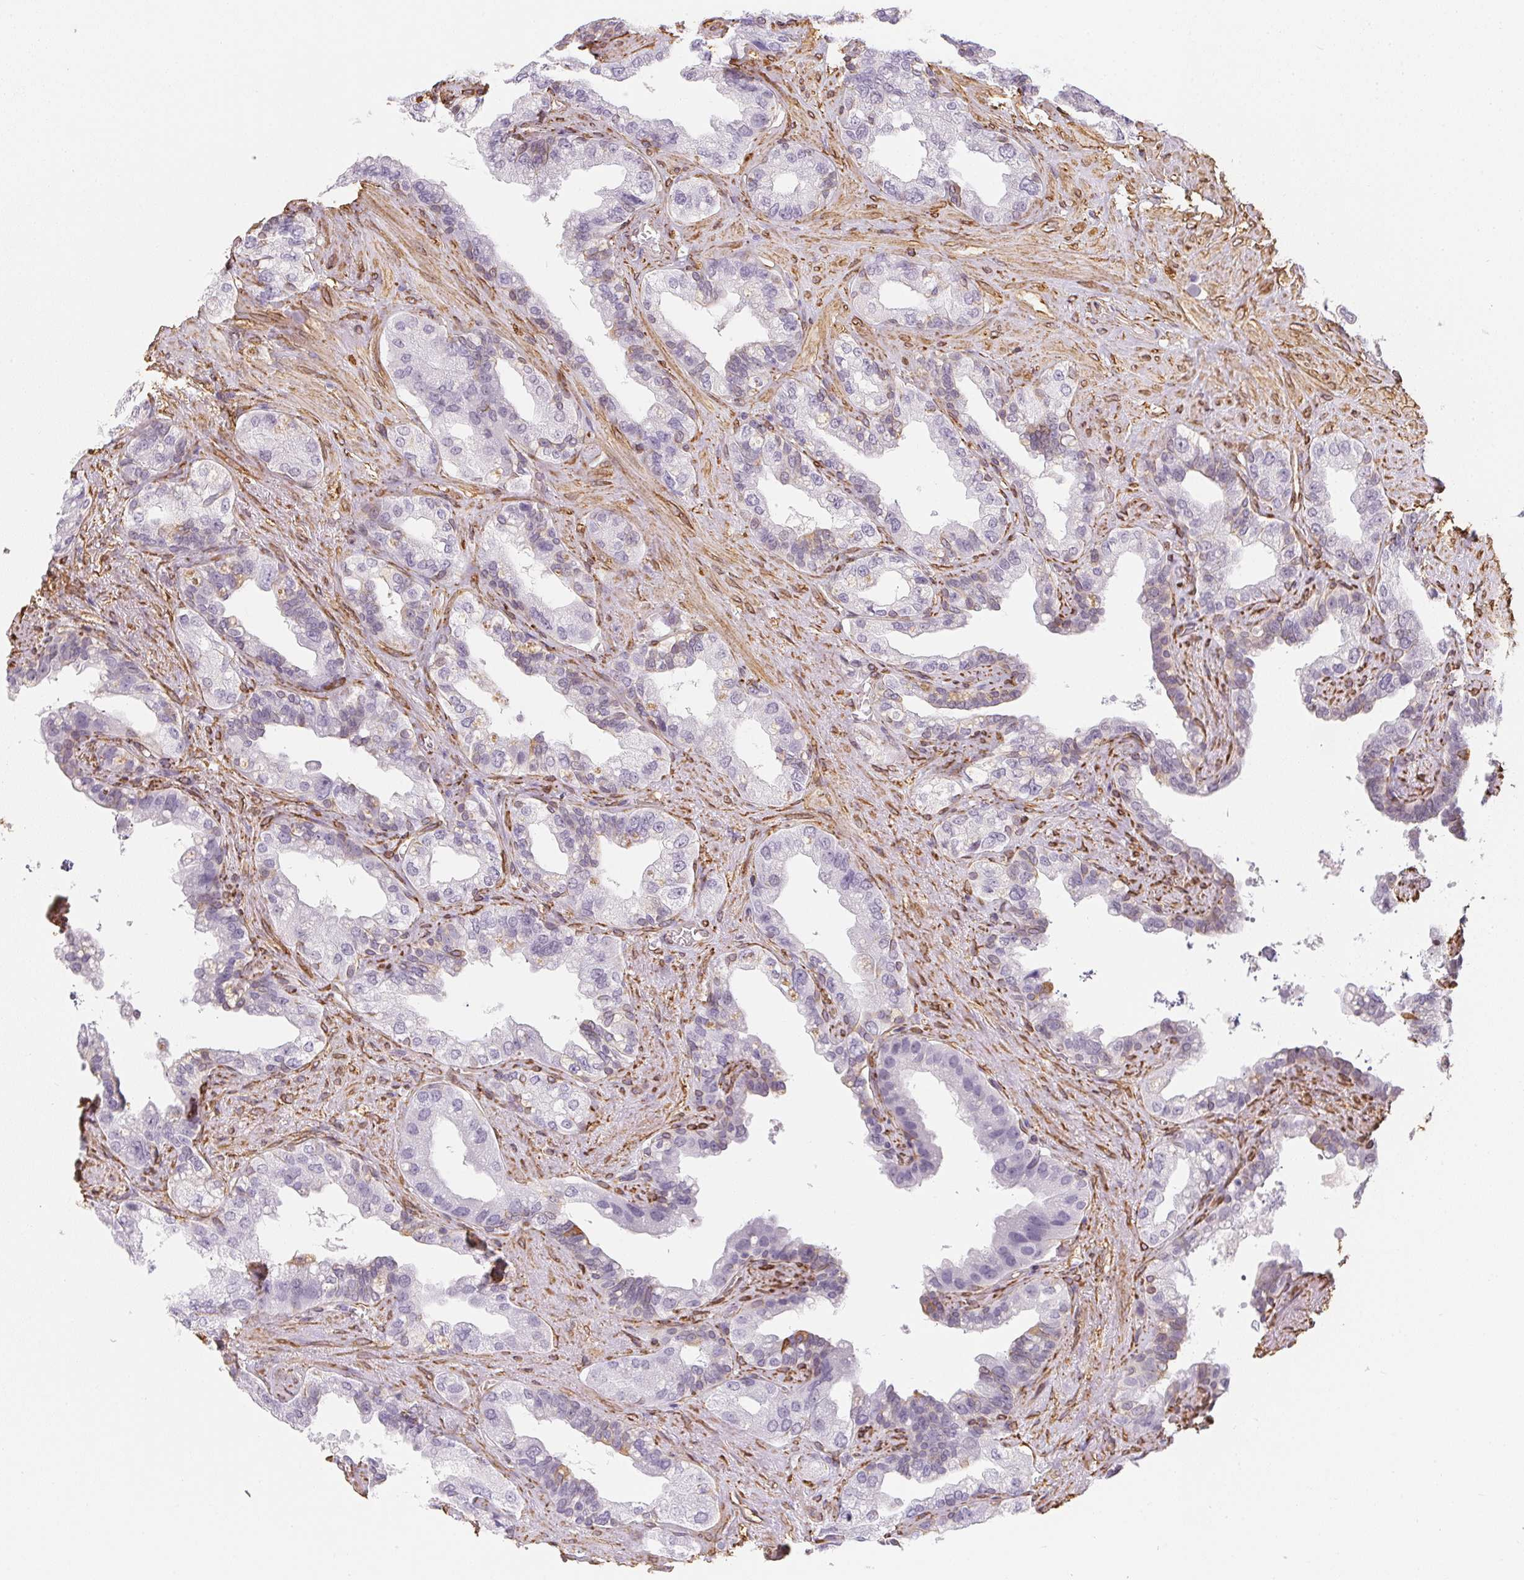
{"staining": {"intensity": "negative", "quantity": "none", "location": "none"}, "tissue": "seminal vesicle", "cell_type": "Glandular cells", "image_type": "normal", "snomed": [{"axis": "morphology", "description": "Normal tissue, NOS"}, {"axis": "topography", "description": "Seminal veicle"}, {"axis": "topography", "description": "Peripheral nerve tissue"}], "caption": "An IHC photomicrograph of normal seminal vesicle is shown. There is no staining in glandular cells of seminal vesicle. The staining was performed using DAB (3,3'-diaminobenzidine) to visualize the protein expression in brown, while the nuclei were stained in blue with hematoxylin (Magnification: 20x).", "gene": "RSBN1", "patient": {"sex": "male", "age": 76}}